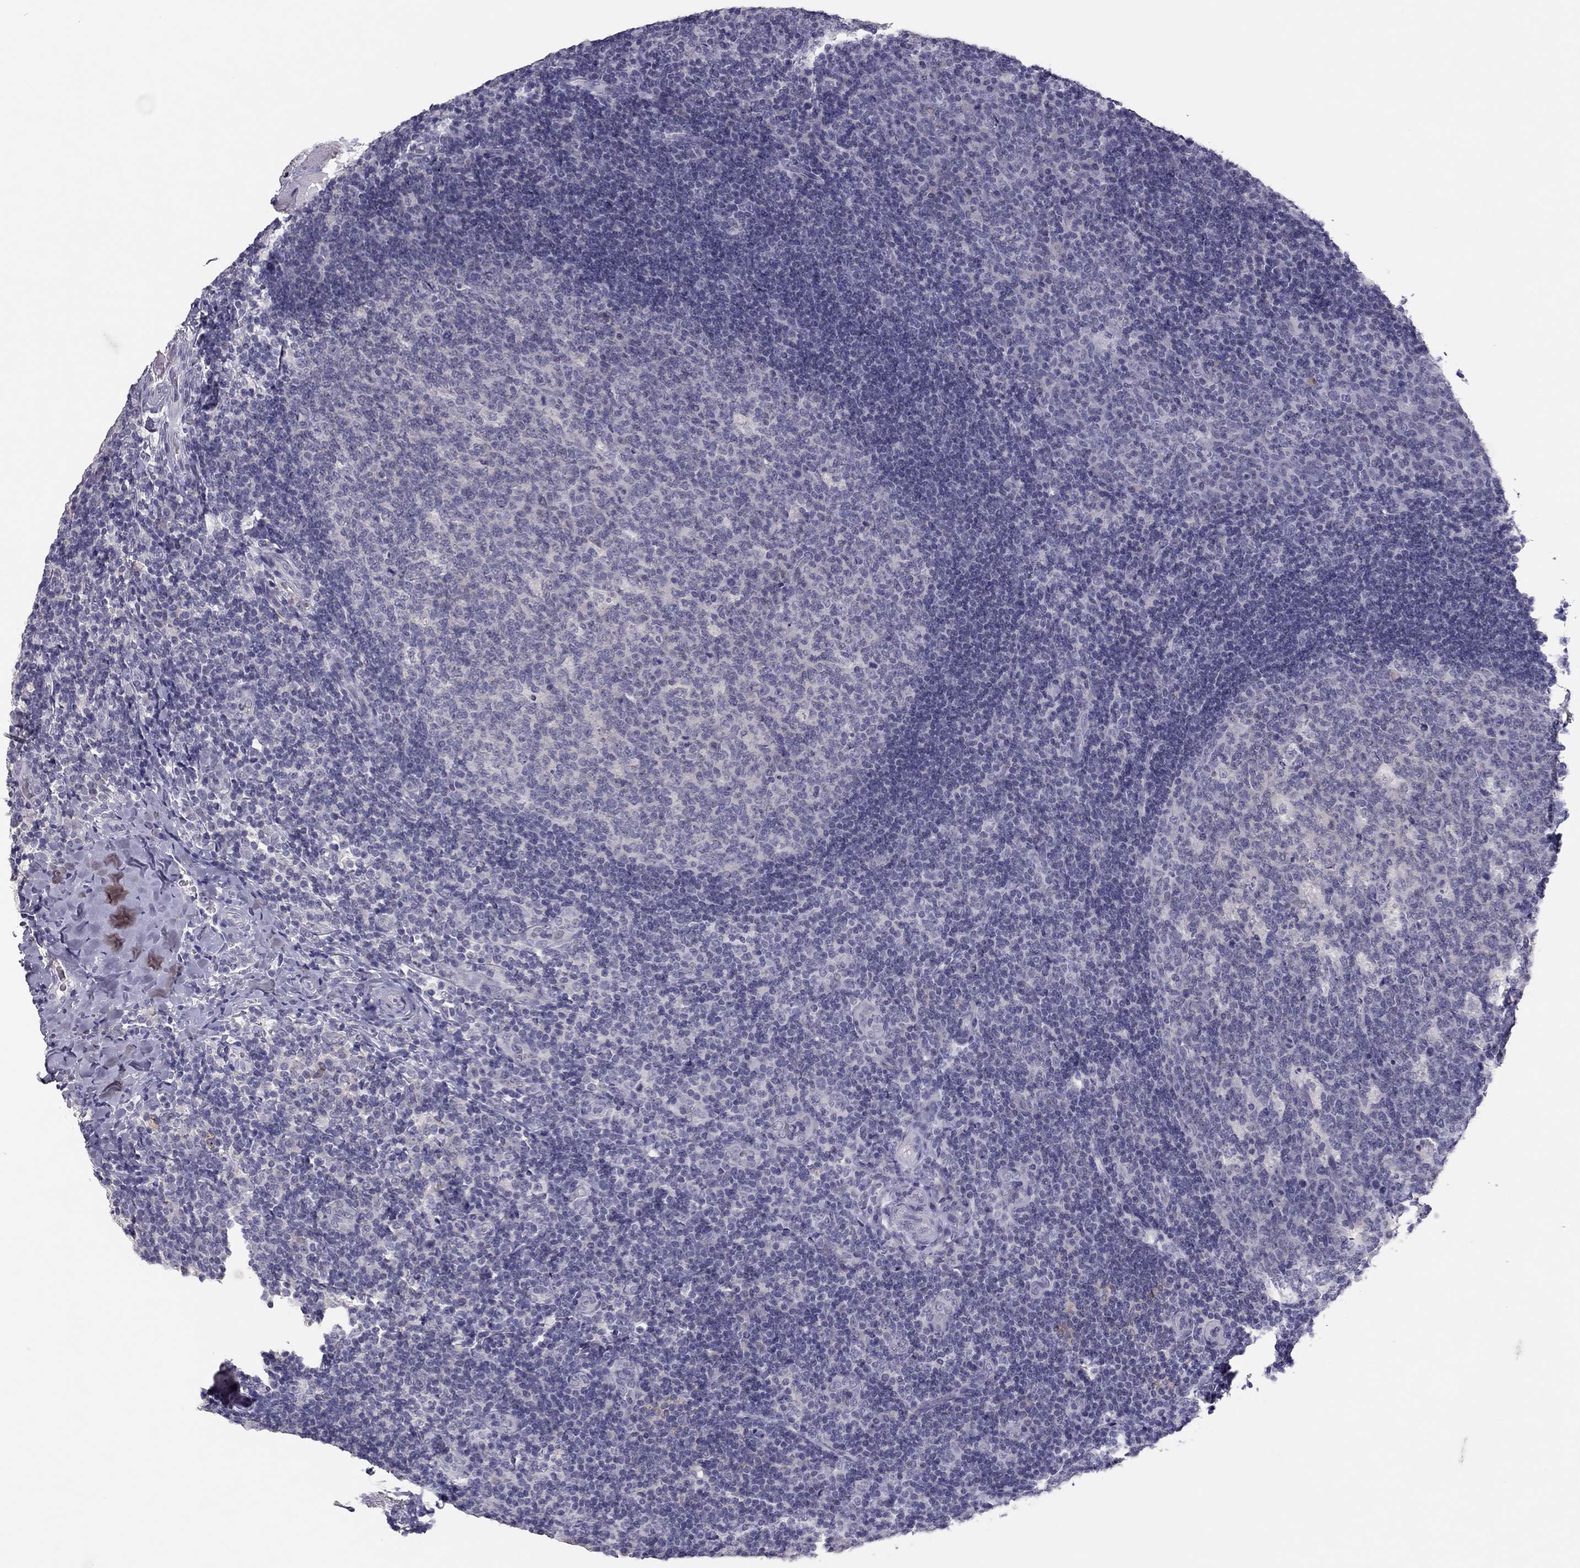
{"staining": {"intensity": "negative", "quantity": "none", "location": "none"}, "tissue": "tonsil", "cell_type": "Germinal center cells", "image_type": "normal", "snomed": [{"axis": "morphology", "description": "Normal tissue, NOS"}, {"axis": "topography", "description": "Tonsil"}], "caption": "Immunohistochemistry image of unremarkable tonsil: tonsil stained with DAB reveals no significant protein expression in germinal center cells. (DAB (3,3'-diaminobenzidine) IHC, high magnification).", "gene": "ADORA2A", "patient": {"sex": "male", "age": 17}}